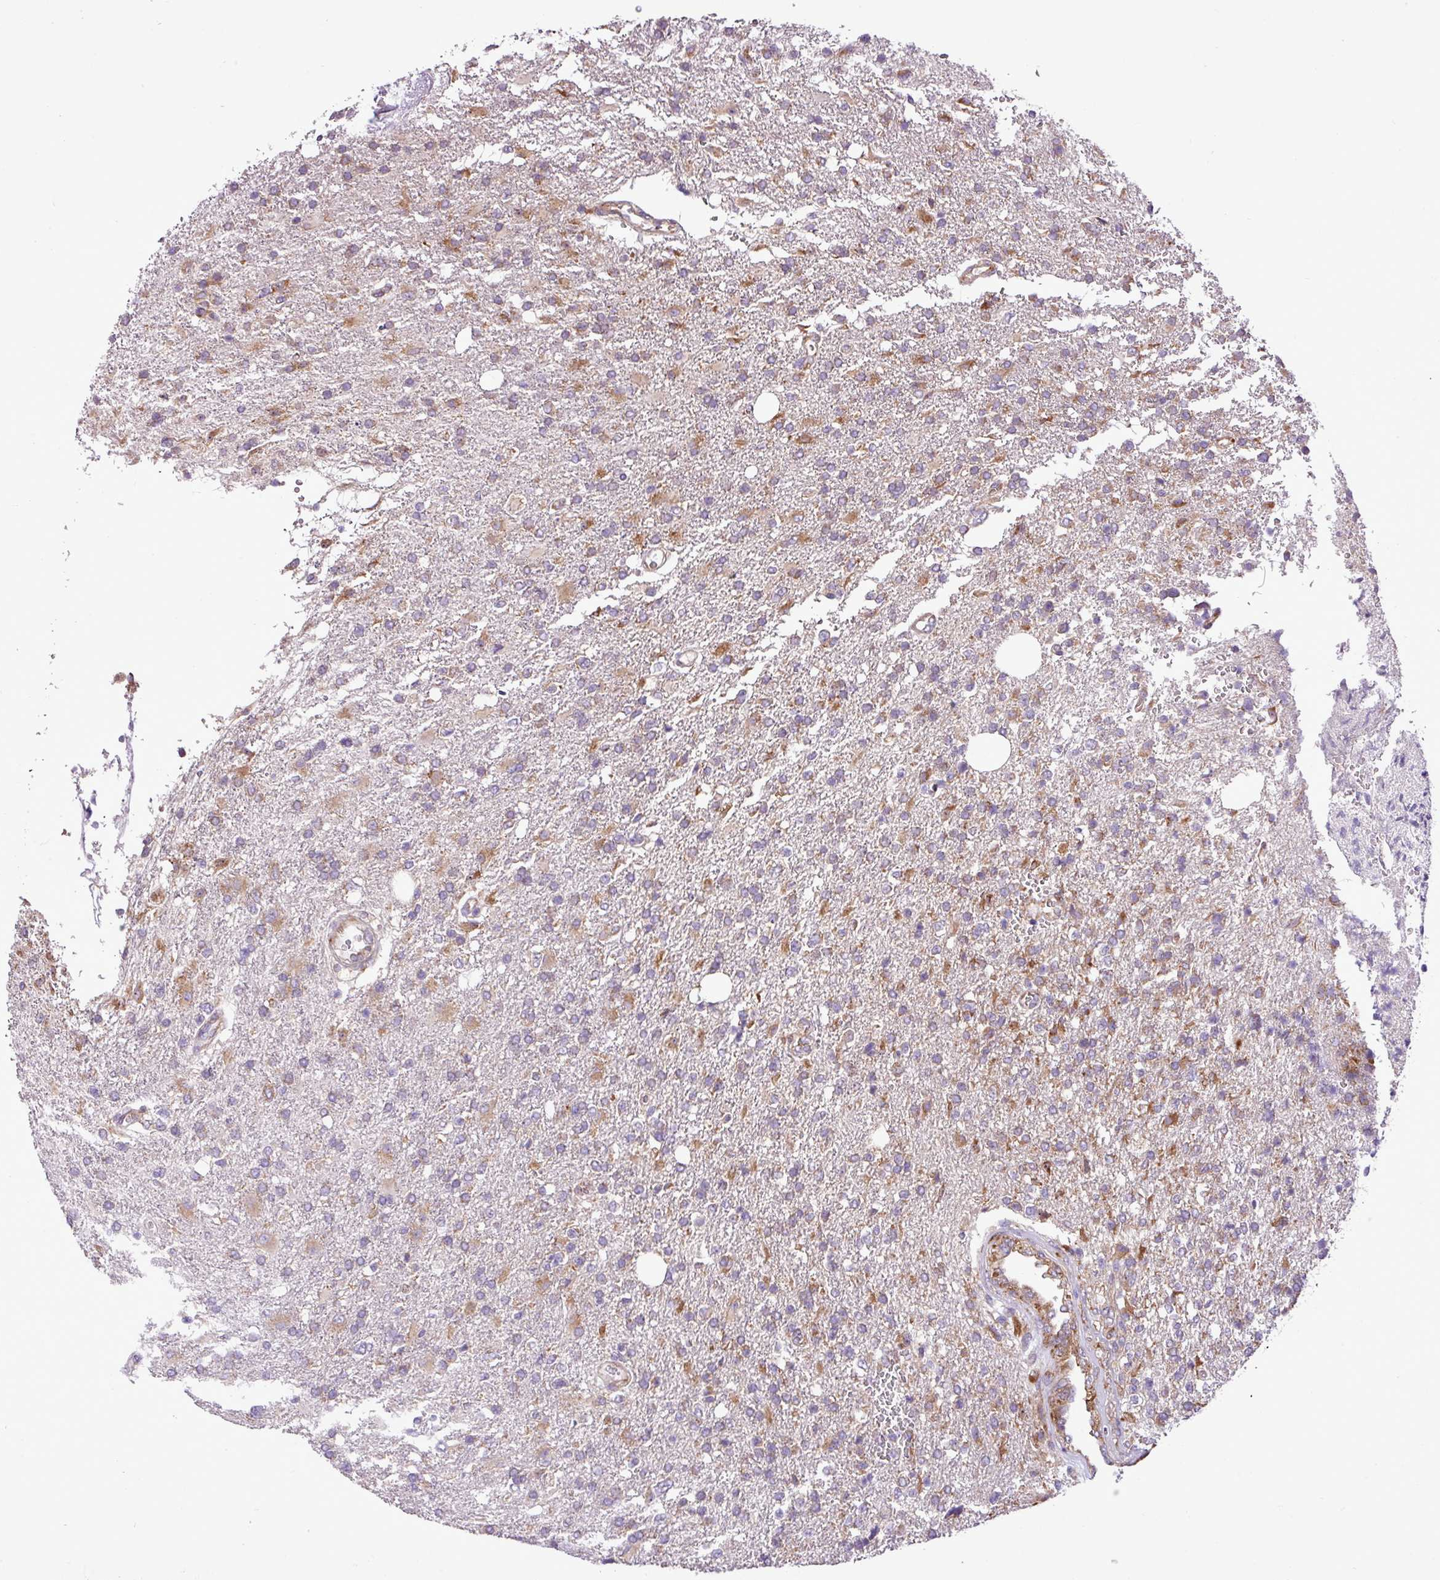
{"staining": {"intensity": "moderate", "quantity": "25%-75%", "location": "cytoplasmic/membranous"}, "tissue": "glioma", "cell_type": "Tumor cells", "image_type": "cancer", "snomed": [{"axis": "morphology", "description": "Glioma, malignant, High grade"}, {"axis": "topography", "description": "Brain"}], "caption": "Protein staining demonstrates moderate cytoplasmic/membranous expression in about 25%-75% of tumor cells in malignant high-grade glioma.", "gene": "RPL13", "patient": {"sex": "male", "age": 56}}